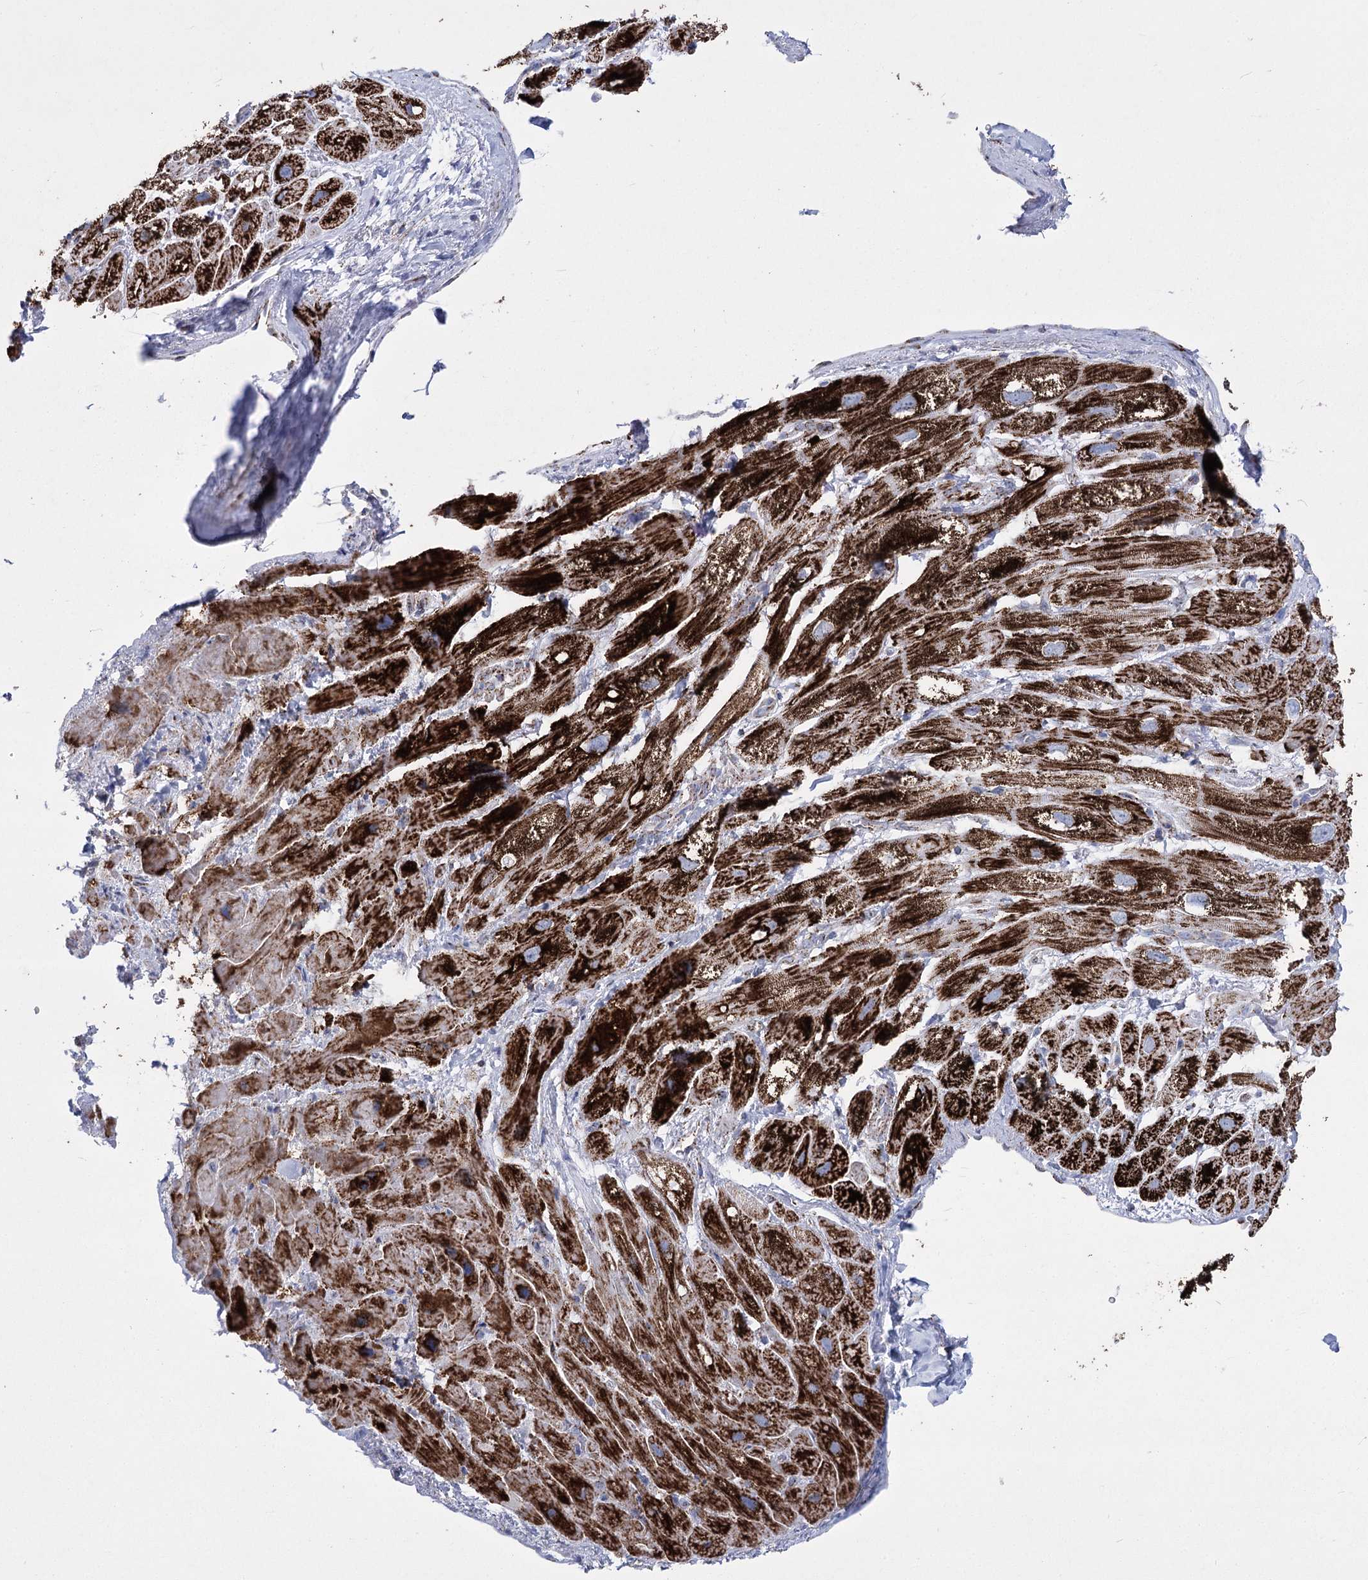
{"staining": {"intensity": "strong", "quantity": ">75%", "location": "cytoplasmic/membranous"}, "tissue": "heart muscle", "cell_type": "Cardiomyocytes", "image_type": "normal", "snomed": [{"axis": "morphology", "description": "Normal tissue, NOS"}, {"axis": "topography", "description": "Heart"}], "caption": "A brown stain shows strong cytoplasmic/membranous staining of a protein in cardiomyocytes of unremarkable human heart muscle. (Brightfield microscopy of DAB IHC at high magnification).", "gene": "PDHB", "patient": {"sex": "male", "age": 49}}